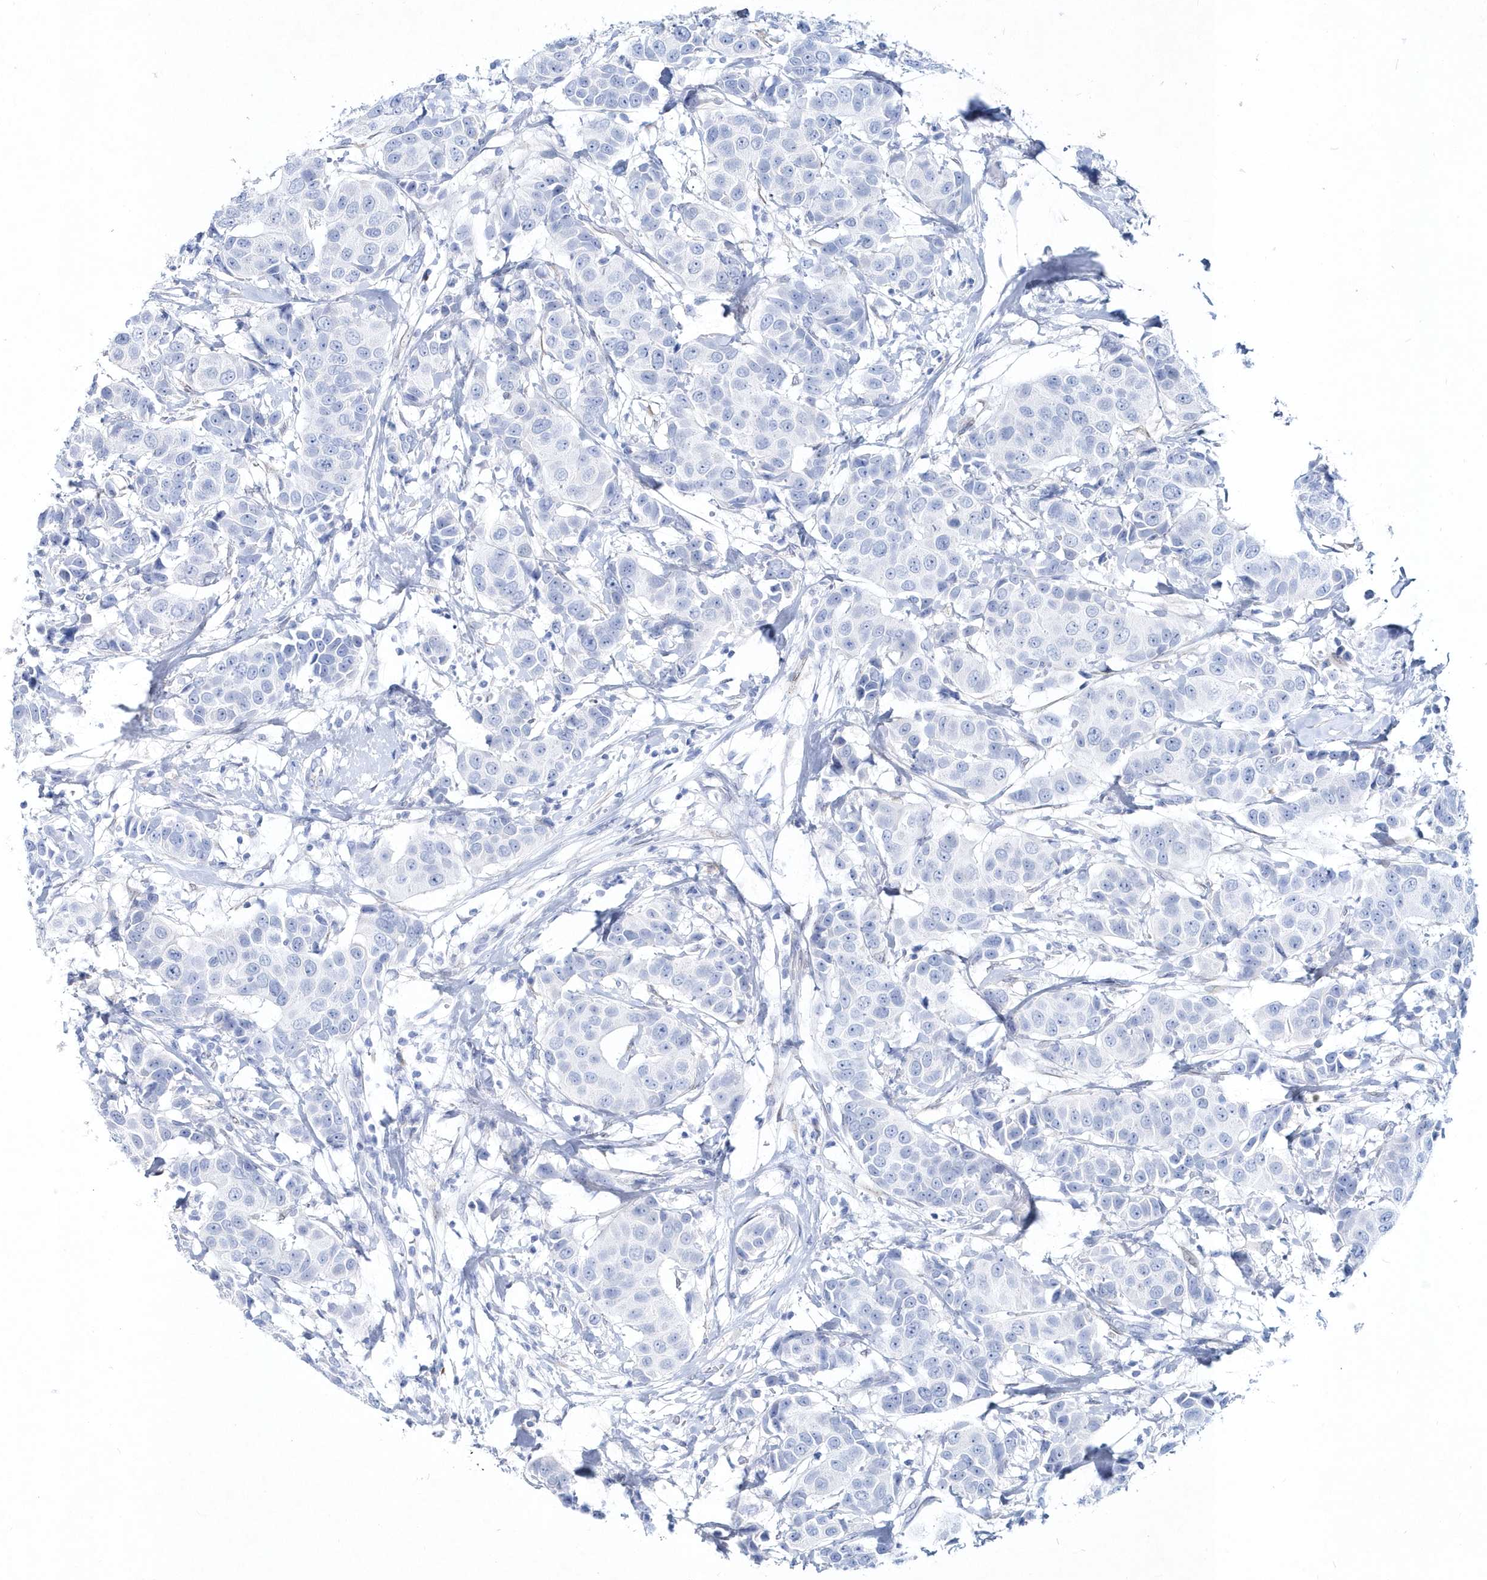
{"staining": {"intensity": "negative", "quantity": "none", "location": "none"}, "tissue": "breast cancer", "cell_type": "Tumor cells", "image_type": "cancer", "snomed": [{"axis": "morphology", "description": "Normal tissue, NOS"}, {"axis": "morphology", "description": "Duct carcinoma"}, {"axis": "topography", "description": "Breast"}], "caption": "This is an immunohistochemistry micrograph of breast cancer (infiltrating ductal carcinoma). There is no positivity in tumor cells.", "gene": "SPINK7", "patient": {"sex": "female", "age": 39}}